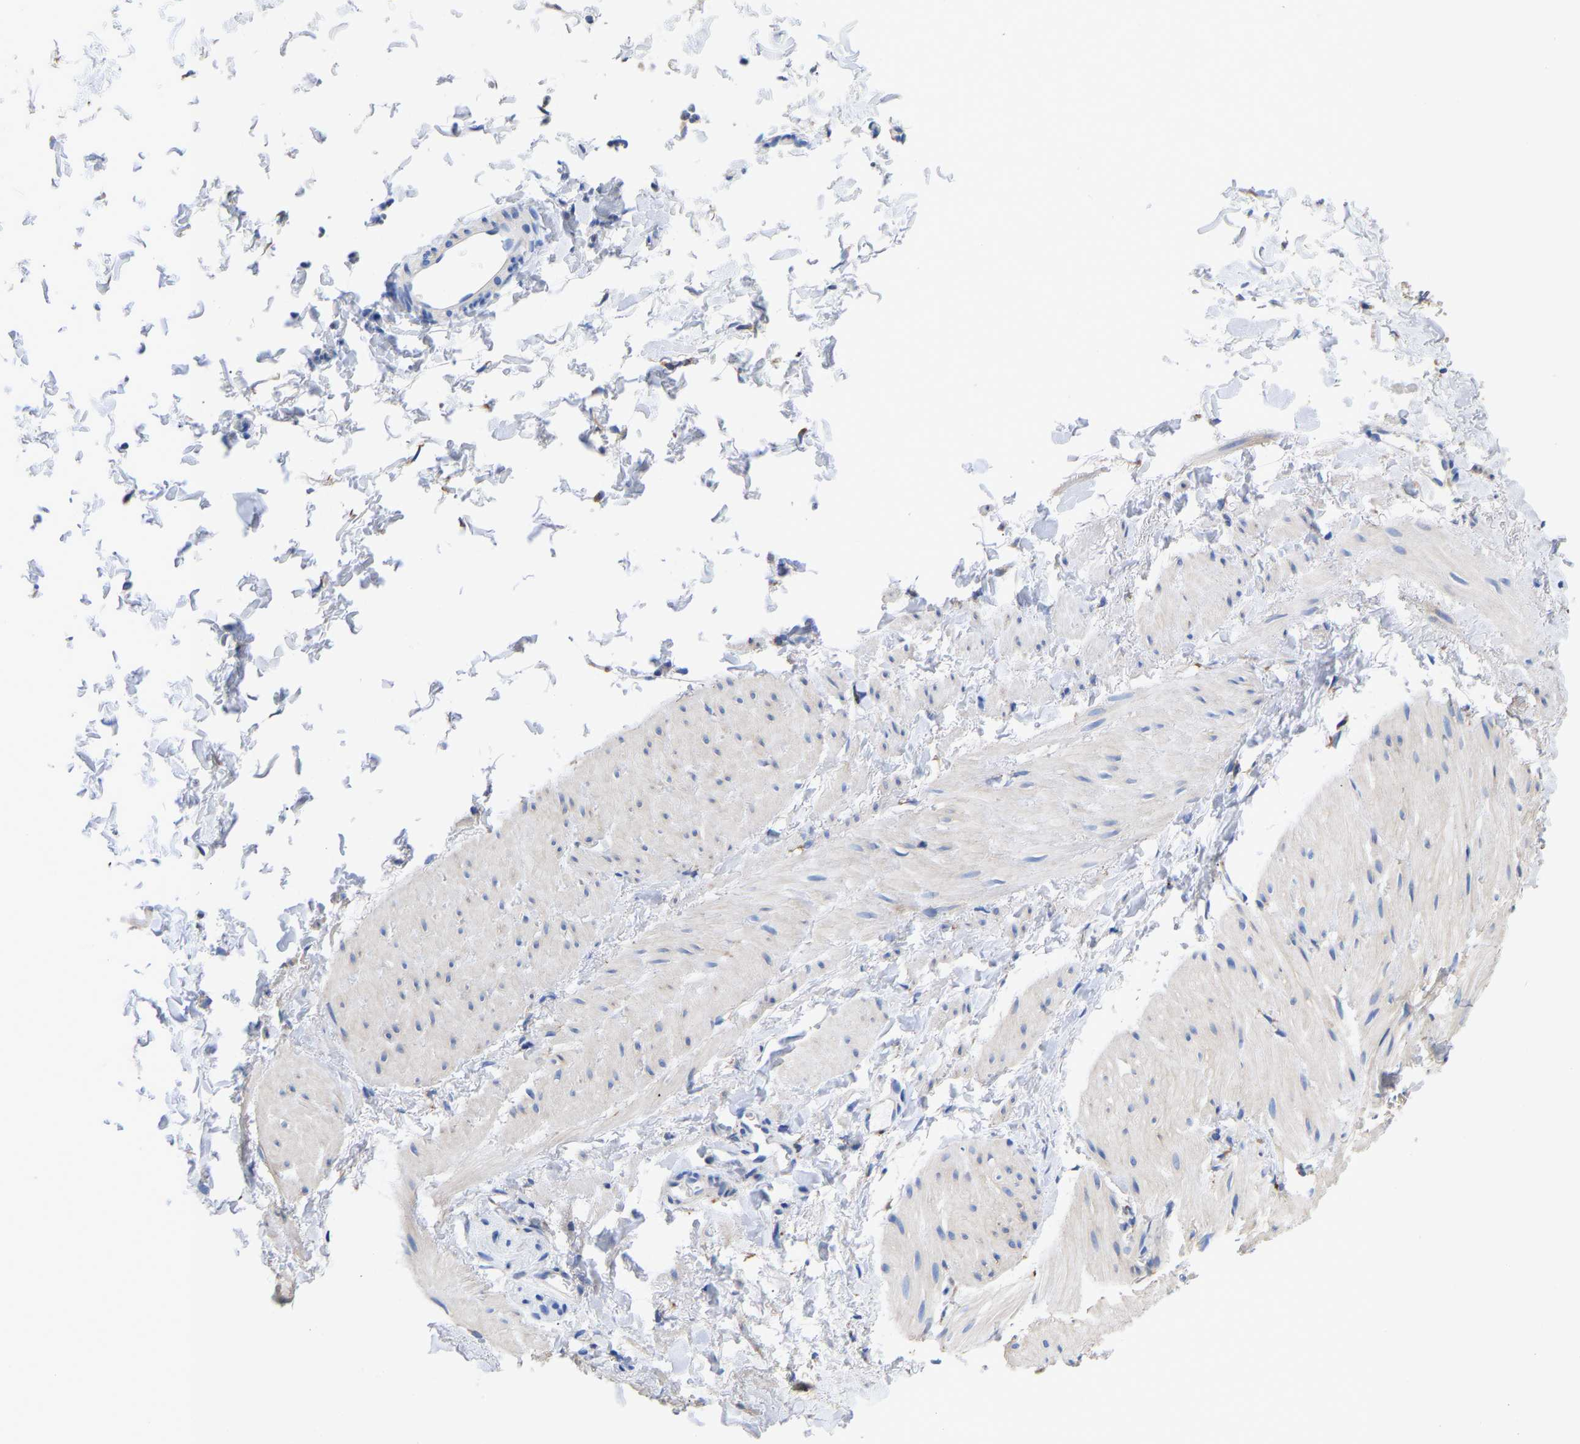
{"staining": {"intensity": "negative", "quantity": "none", "location": "none"}, "tissue": "smooth muscle", "cell_type": "Smooth muscle cells", "image_type": "normal", "snomed": [{"axis": "morphology", "description": "Normal tissue, NOS"}, {"axis": "topography", "description": "Smooth muscle"}], "caption": "This is an immunohistochemistry image of unremarkable smooth muscle. There is no staining in smooth muscle cells.", "gene": "P4HB", "patient": {"sex": "male", "age": 16}}